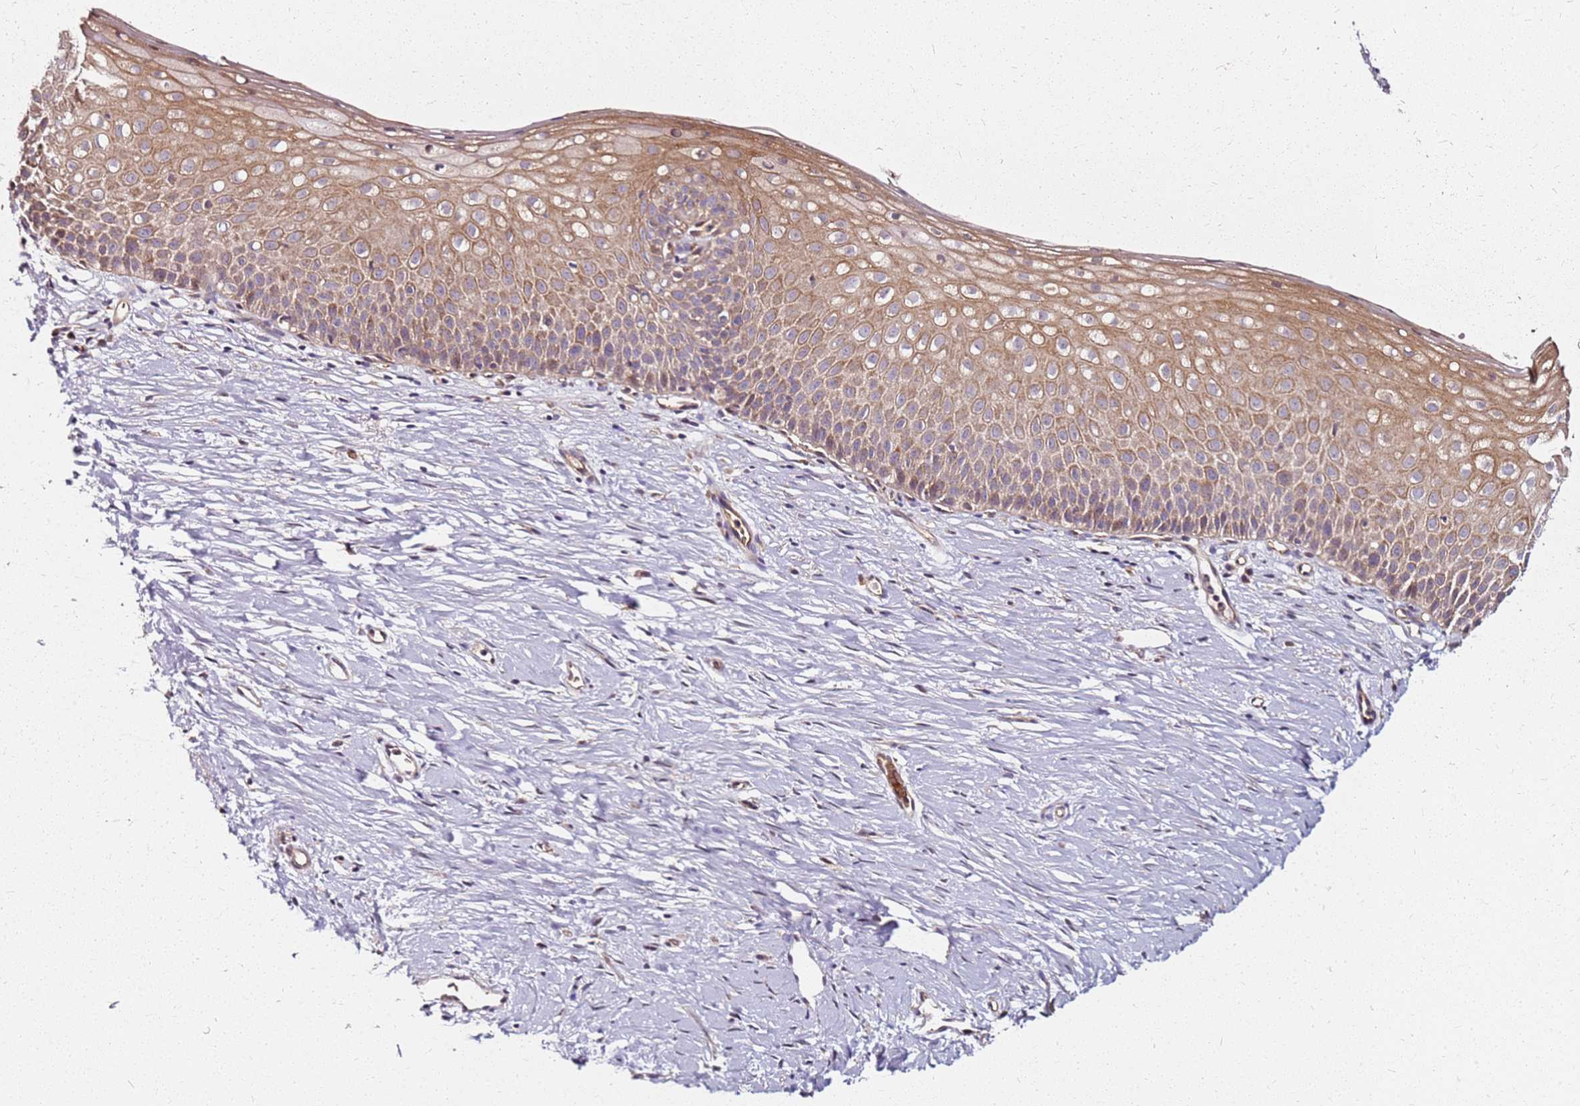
{"staining": {"intensity": "moderate", "quantity": "25%-75%", "location": "cytoplasmic/membranous,nuclear"}, "tissue": "cervix", "cell_type": "Glandular cells", "image_type": "normal", "snomed": [{"axis": "morphology", "description": "Normal tissue, NOS"}, {"axis": "topography", "description": "Cervix"}], "caption": "Moderate cytoplasmic/membranous,nuclear expression is present in approximately 25%-75% of glandular cells in benign cervix.", "gene": "RNF11", "patient": {"sex": "female", "age": 57}}